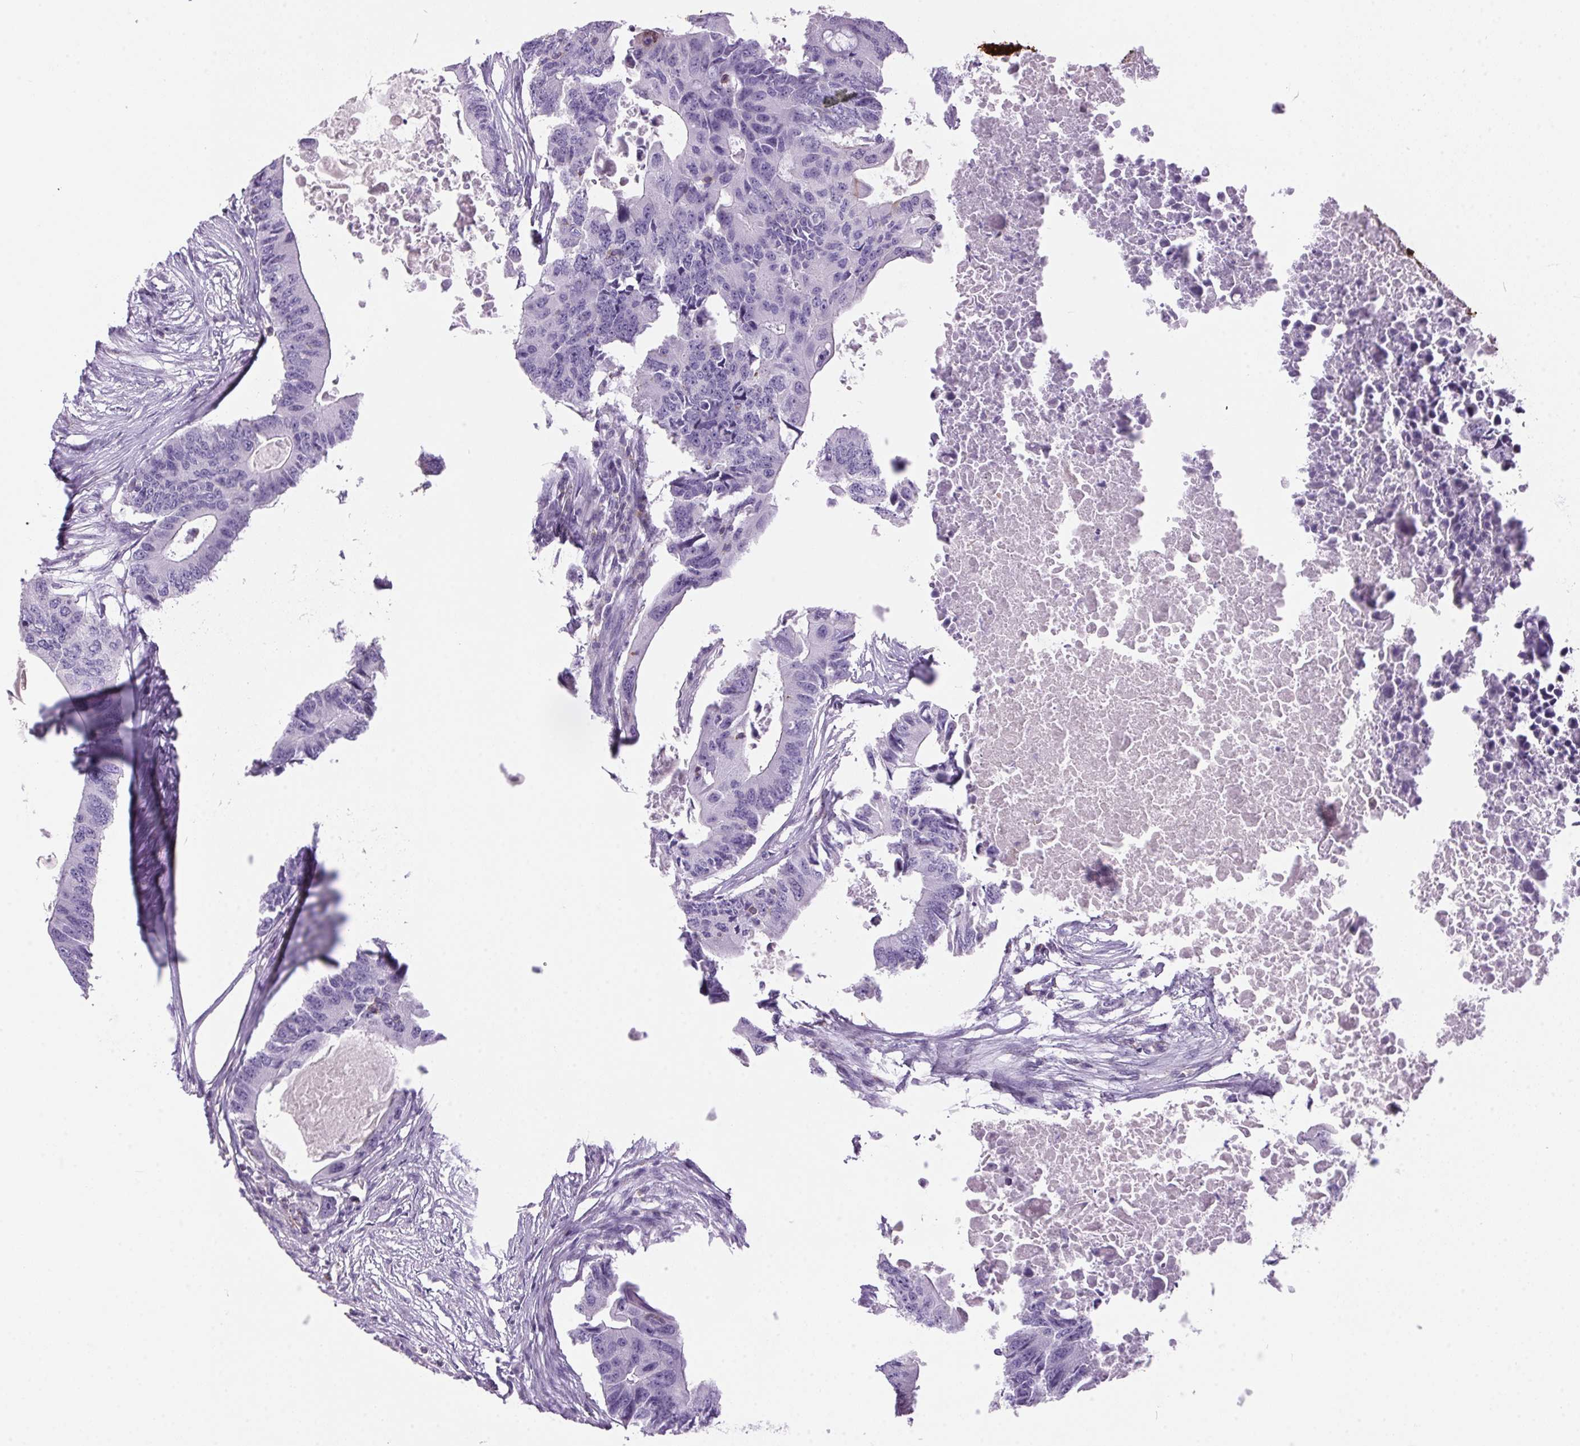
{"staining": {"intensity": "negative", "quantity": "none", "location": "none"}, "tissue": "colorectal cancer", "cell_type": "Tumor cells", "image_type": "cancer", "snomed": [{"axis": "morphology", "description": "Adenocarcinoma, NOS"}, {"axis": "topography", "description": "Colon"}], "caption": "Immunohistochemistry of human colorectal cancer (adenocarcinoma) shows no expression in tumor cells.", "gene": "S100A2", "patient": {"sex": "male", "age": 71}}